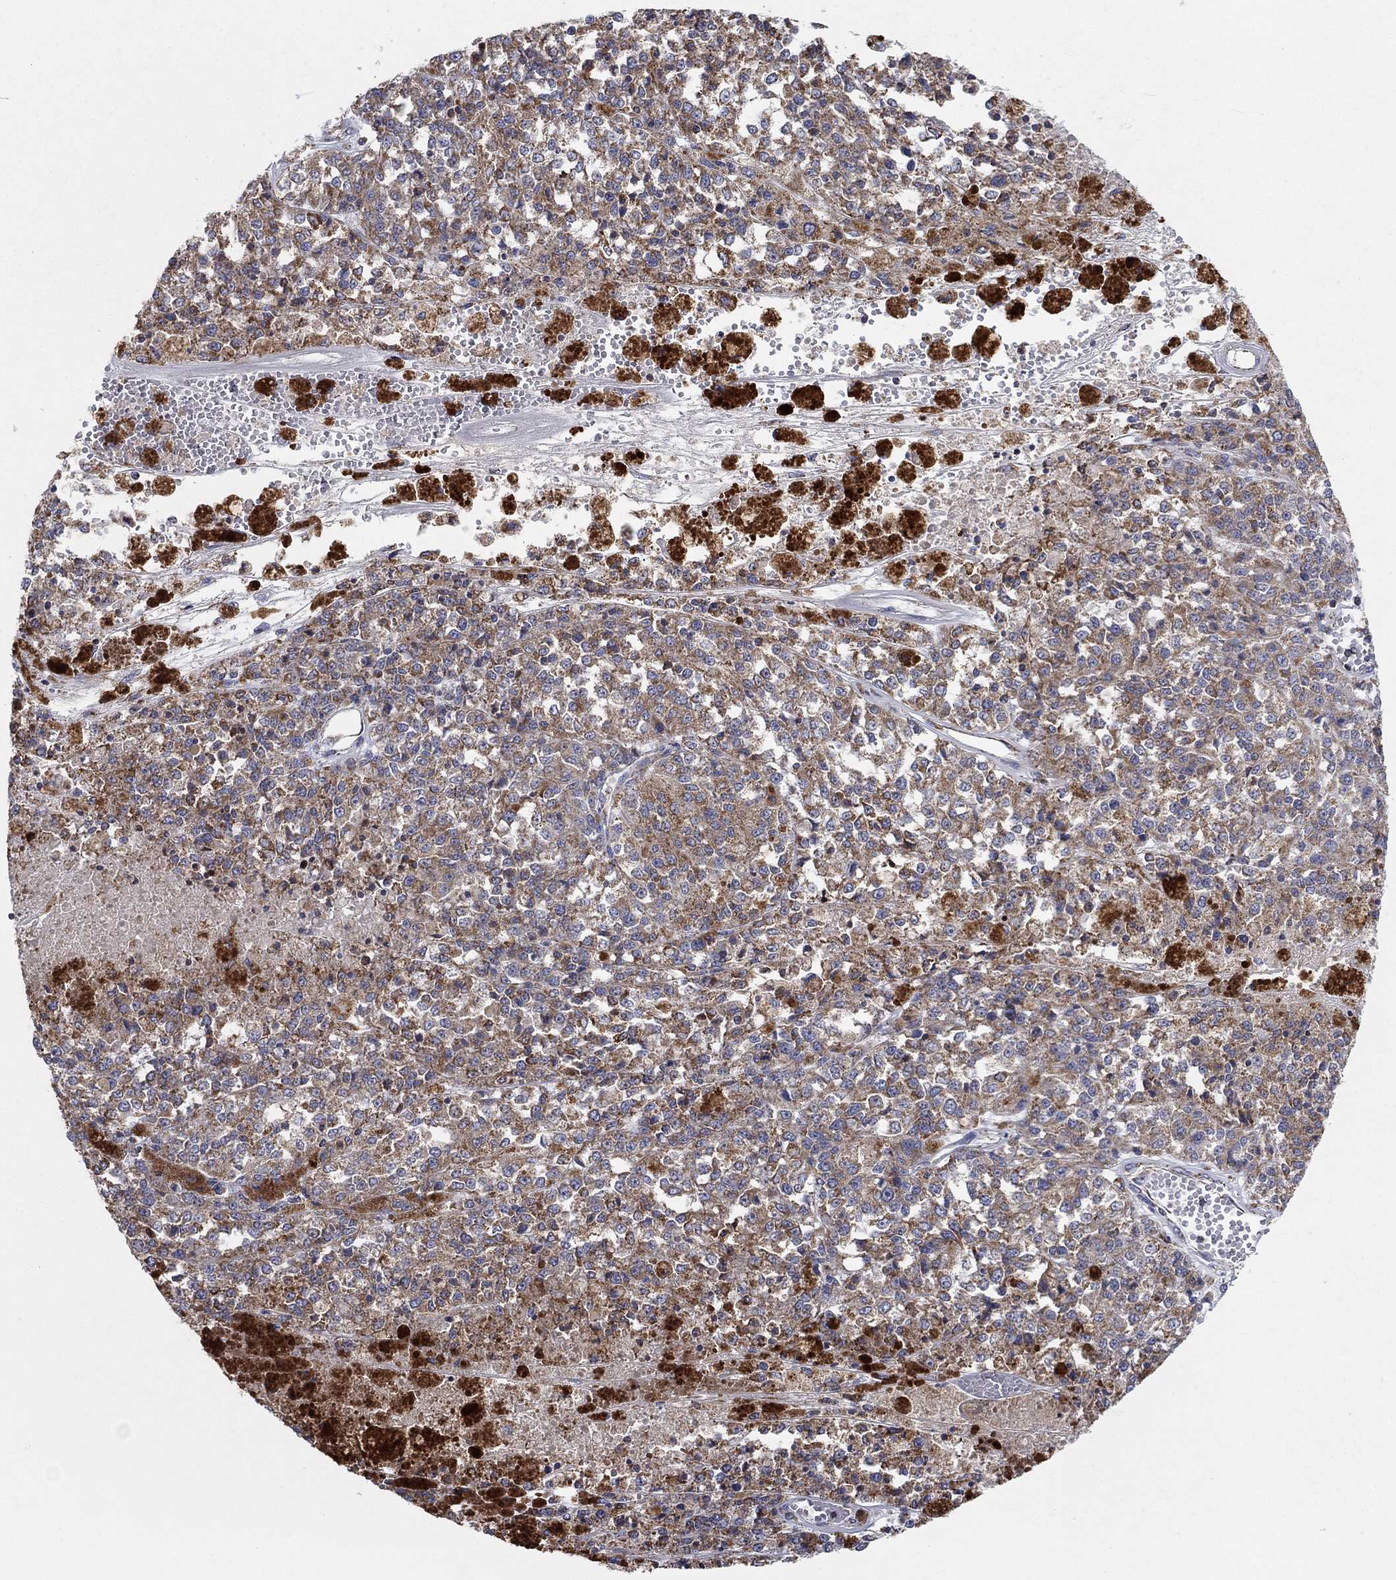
{"staining": {"intensity": "moderate", "quantity": ">75%", "location": "cytoplasmic/membranous"}, "tissue": "melanoma", "cell_type": "Tumor cells", "image_type": "cancer", "snomed": [{"axis": "morphology", "description": "Malignant melanoma, Metastatic site"}, {"axis": "topography", "description": "Lymph node"}], "caption": "Moderate cytoplasmic/membranous staining for a protein is appreciated in about >75% of tumor cells of melanoma using IHC.", "gene": "C9orf85", "patient": {"sex": "female", "age": 64}}